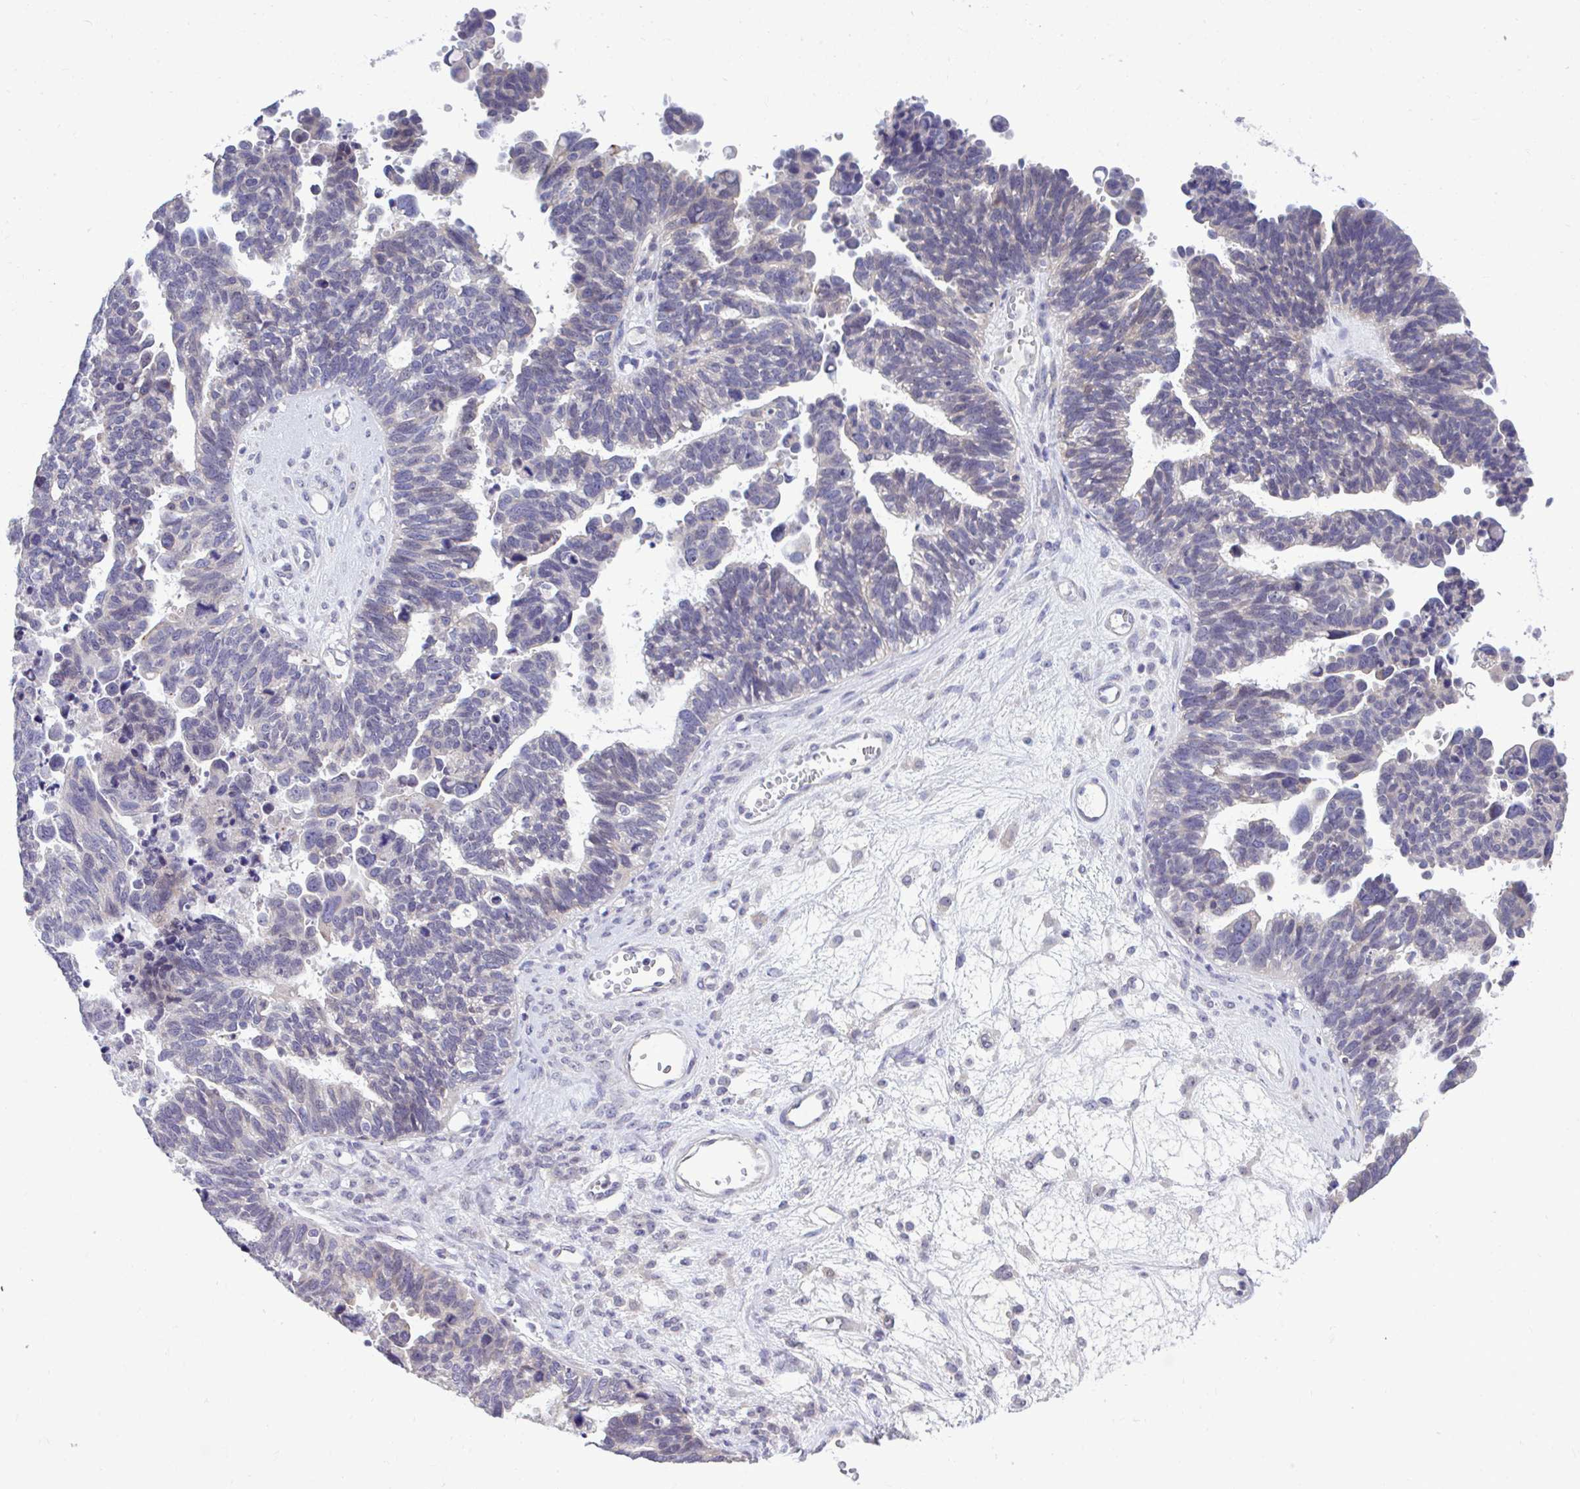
{"staining": {"intensity": "negative", "quantity": "none", "location": "none"}, "tissue": "ovarian cancer", "cell_type": "Tumor cells", "image_type": "cancer", "snomed": [{"axis": "morphology", "description": "Cystadenocarcinoma, serous, NOS"}, {"axis": "topography", "description": "Ovary"}], "caption": "High magnification brightfield microscopy of serous cystadenocarcinoma (ovarian) stained with DAB (3,3'-diaminobenzidine) (brown) and counterstained with hematoxylin (blue): tumor cells show no significant positivity.", "gene": "PIGK", "patient": {"sex": "female", "age": 60}}